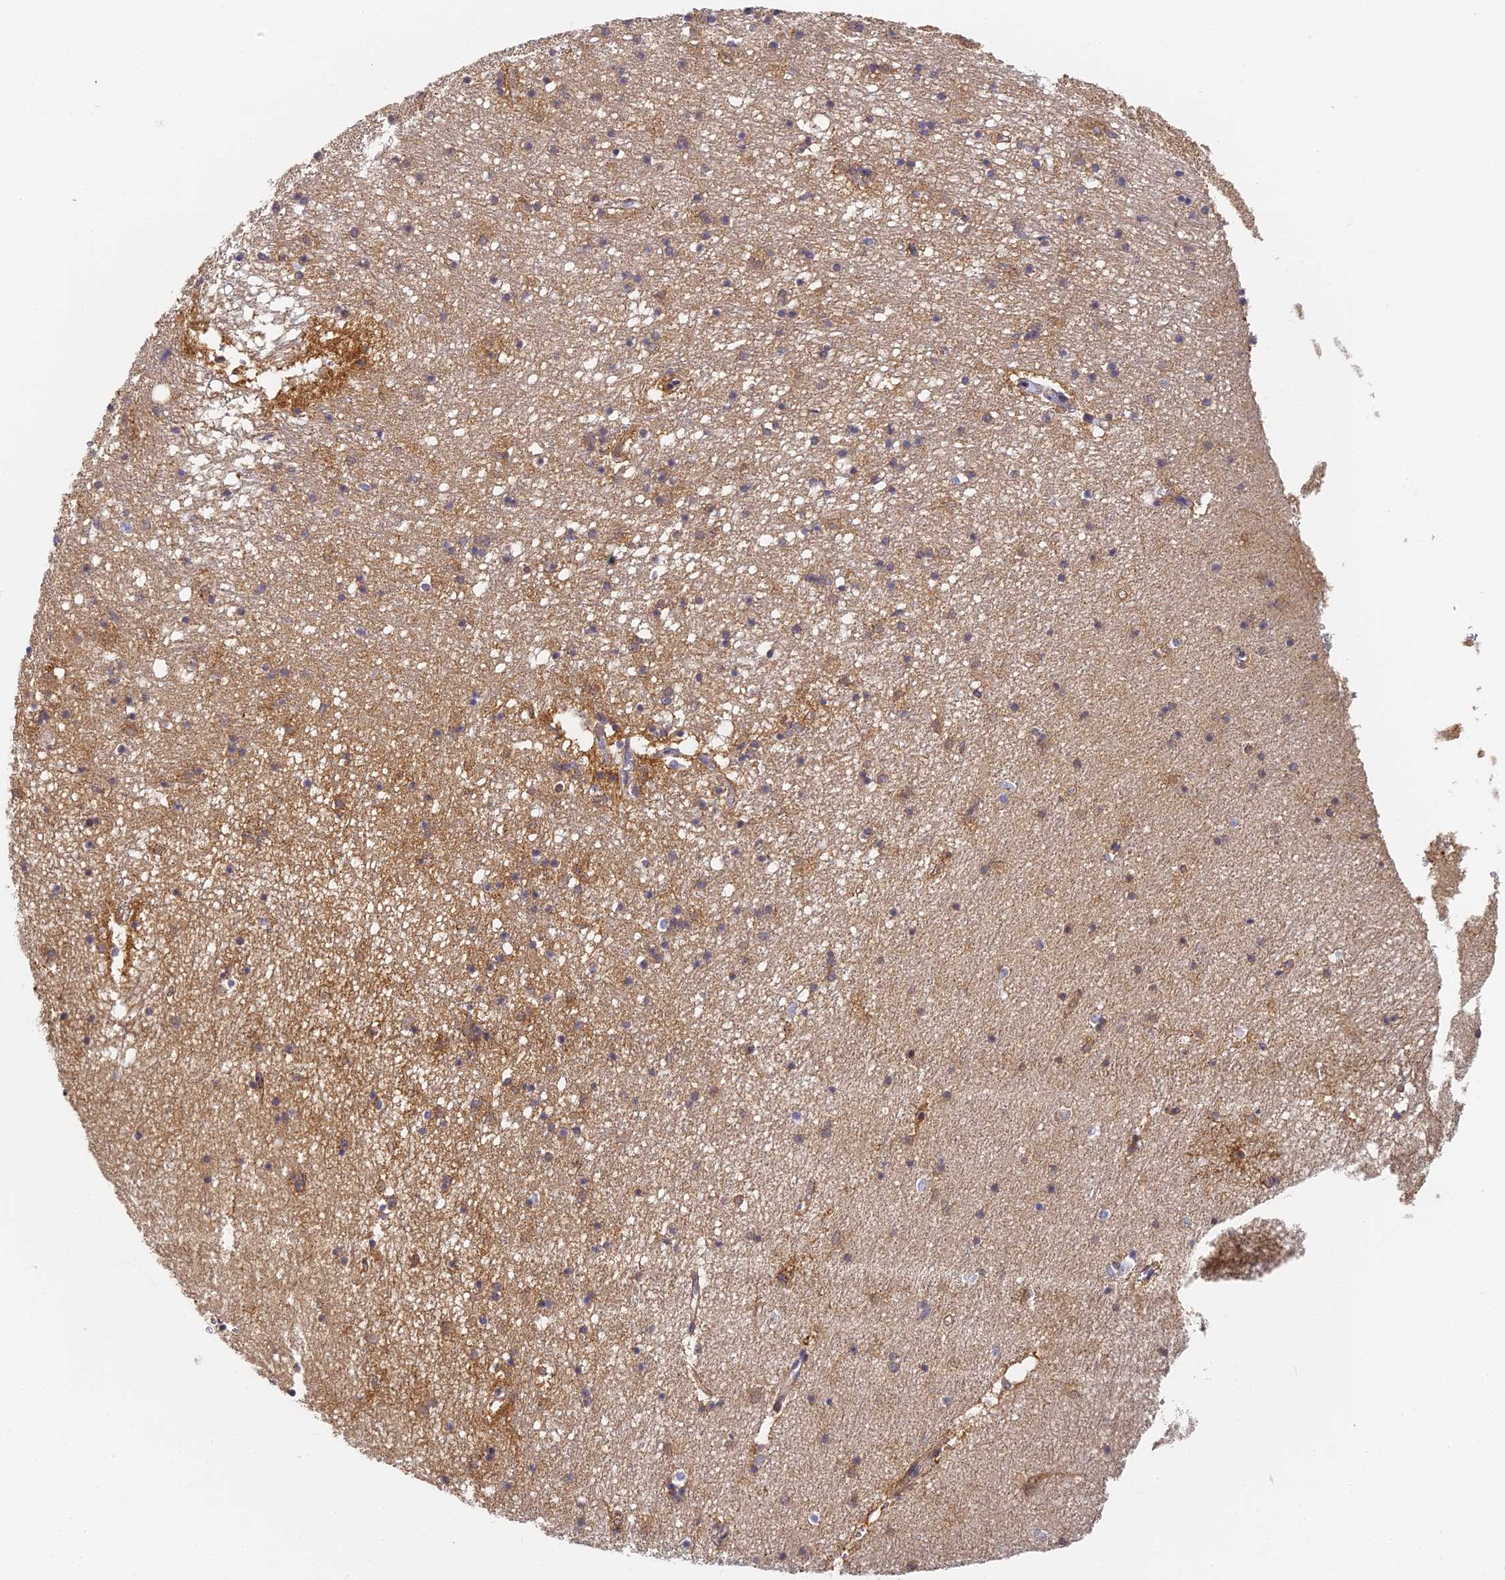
{"staining": {"intensity": "strong", "quantity": "25%-75%", "location": "cytoplasmic/membranous,nuclear"}, "tissue": "hippocampus", "cell_type": "Glial cells", "image_type": "normal", "snomed": [{"axis": "morphology", "description": "Normal tissue, NOS"}, {"axis": "topography", "description": "Hippocampus"}], "caption": "Protein staining of normal hippocampus exhibits strong cytoplasmic/membranous,nuclear positivity in about 25%-75% of glial cells.", "gene": "GJA1", "patient": {"sex": "male", "age": 70}}